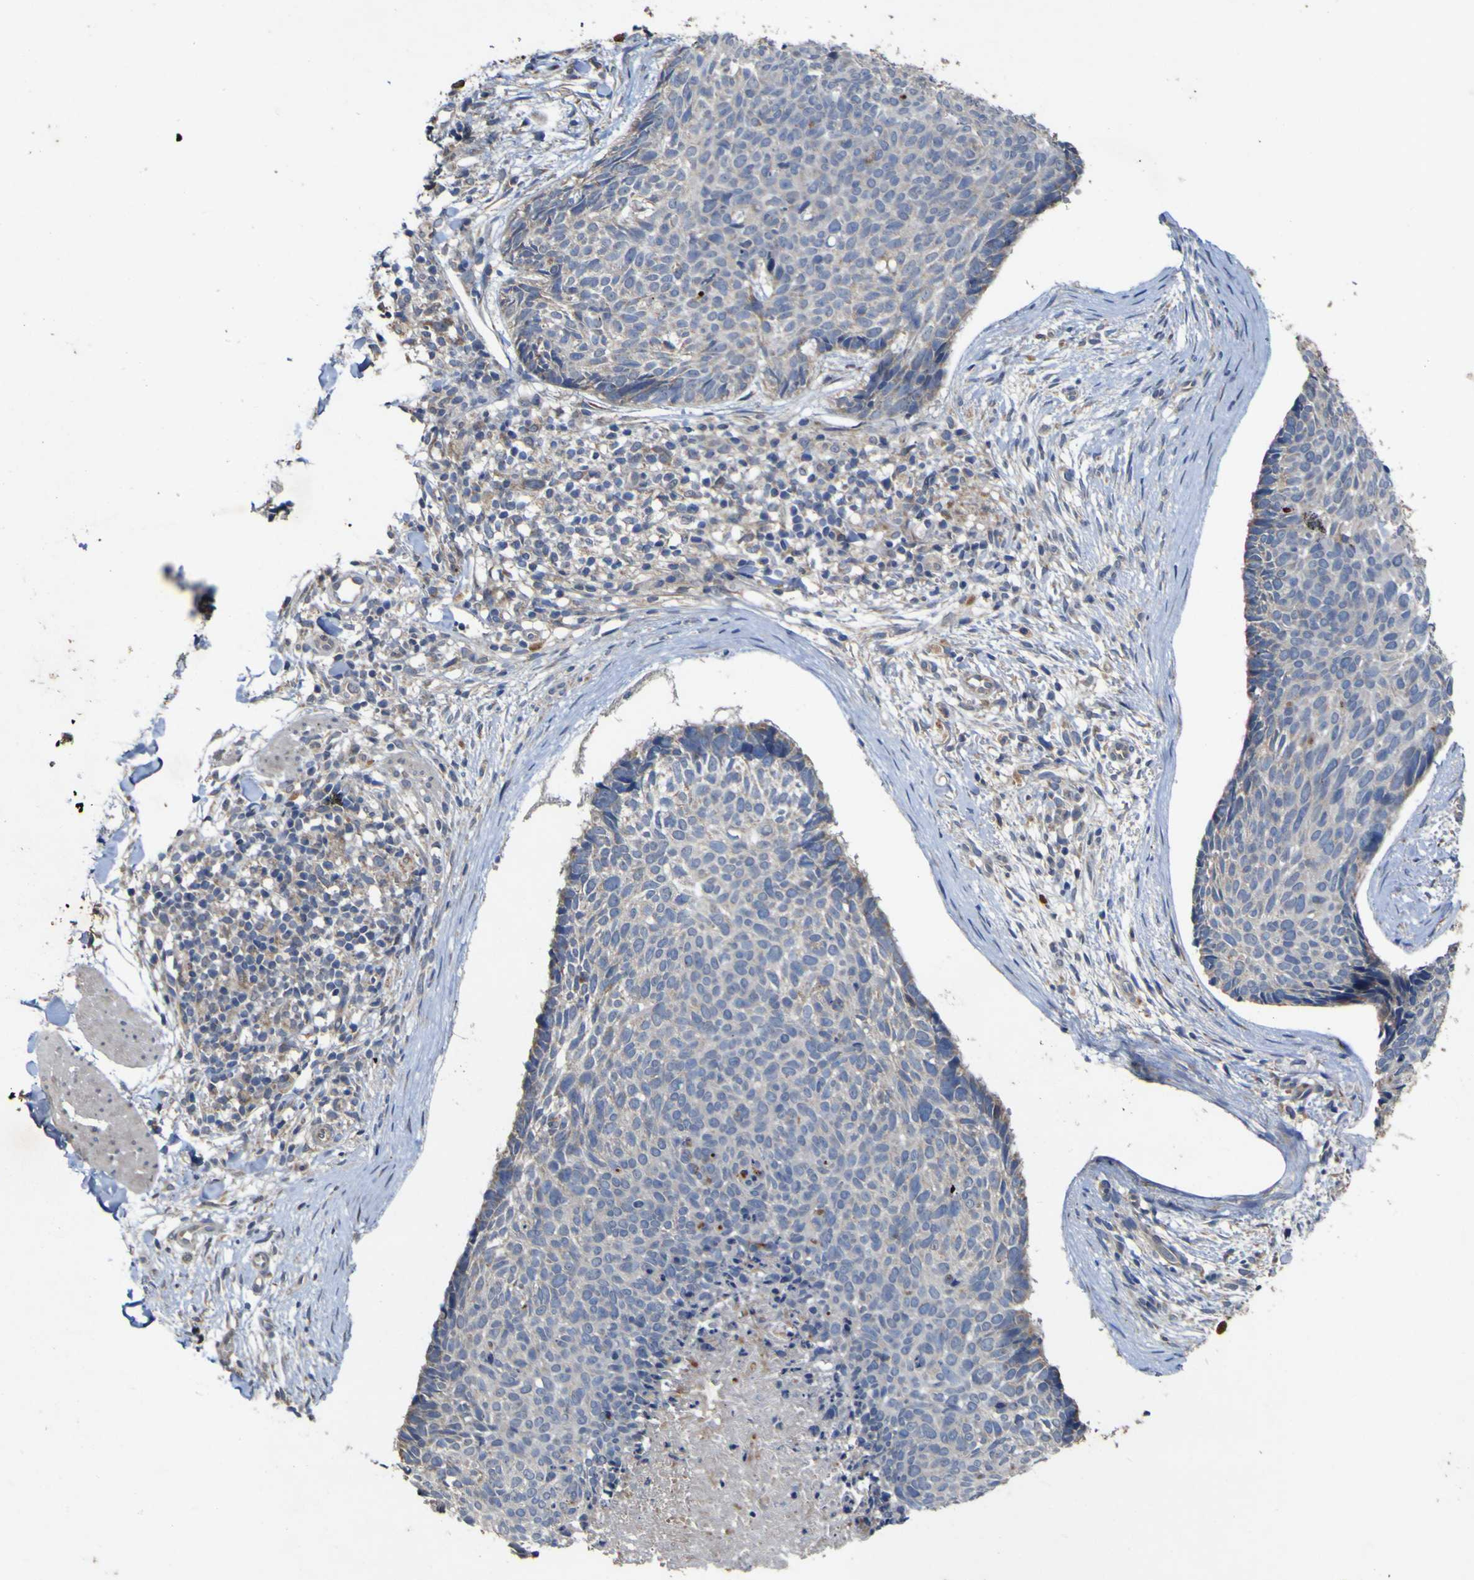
{"staining": {"intensity": "weak", "quantity": "<25%", "location": "cytoplasmic/membranous"}, "tissue": "skin cancer", "cell_type": "Tumor cells", "image_type": "cancer", "snomed": [{"axis": "morphology", "description": "Normal tissue, NOS"}, {"axis": "morphology", "description": "Basal cell carcinoma"}, {"axis": "topography", "description": "Skin"}], "caption": "Immunohistochemical staining of human skin basal cell carcinoma shows no significant expression in tumor cells.", "gene": "IRAK2", "patient": {"sex": "female", "age": 56}}